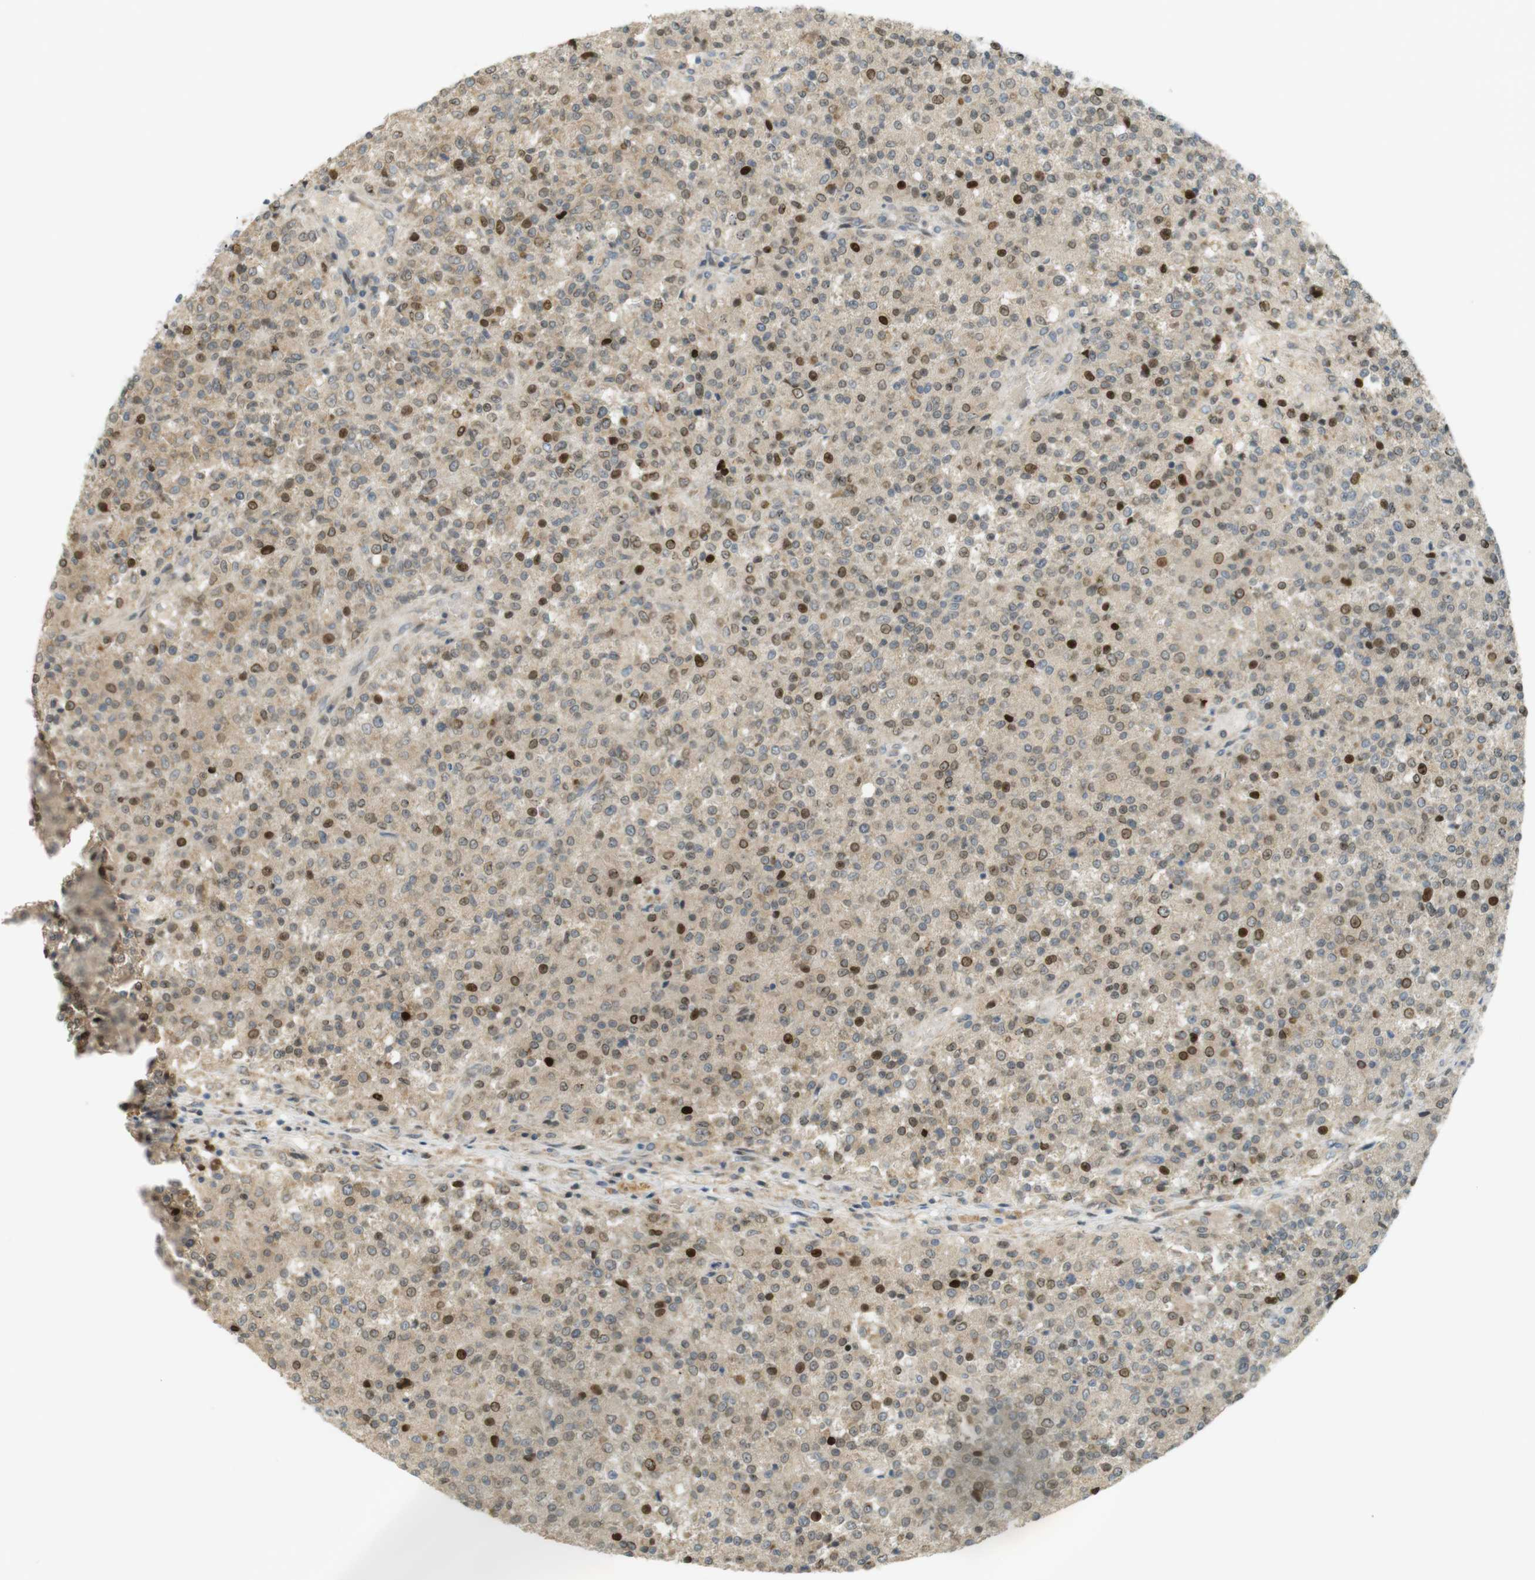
{"staining": {"intensity": "moderate", "quantity": "25%-75%", "location": "cytoplasmic/membranous,nuclear"}, "tissue": "testis cancer", "cell_type": "Tumor cells", "image_type": "cancer", "snomed": [{"axis": "morphology", "description": "Seminoma, NOS"}, {"axis": "topography", "description": "Testis"}], "caption": "Testis seminoma stained with a brown dye exhibits moderate cytoplasmic/membranous and nuclear positive expression in approximately 25%-75% of tumor cells.", "gene": "CLRN3", "patient": {"sex": "male", "age": 59}}